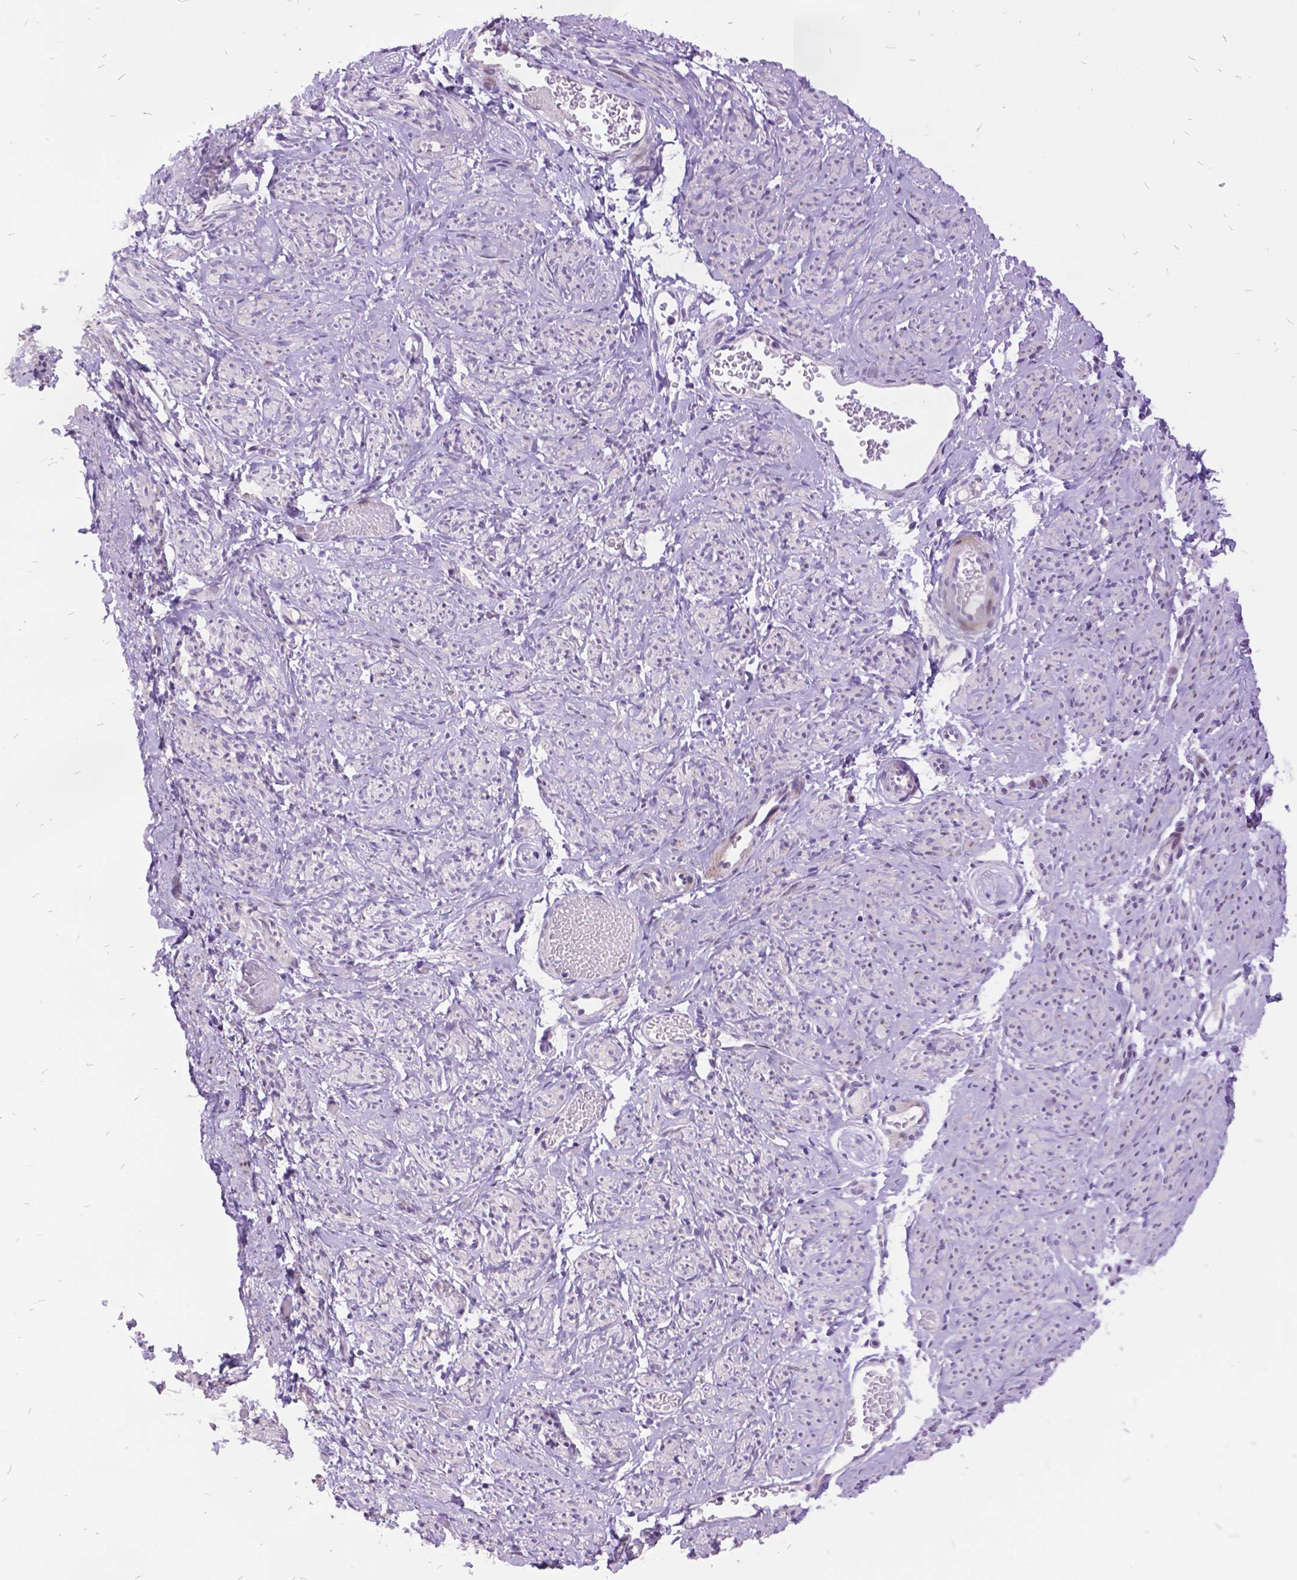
{"staining": {"intensity": "weak", "quantity": "25%-75%", "location": "cytoplasmic/membranous,nuclear"}, "tissue": "smooth muscle", "cell_type": "Smooth muscle cells", "image_type": "normal", "snomed": [{"axis": "morphology", "description": "Normal tissue, NOS"}, {"axis": "topography", "description": "Smooth muscle"}], "caption": "Protein expression analysis of unremarkable smooth muscle reveals weak cytoplasmic/membranous,nuclear positivity in about 25%-75% of smooth muscle cells.", "gene": "ITGB6", "patient": {"sex": "female", "age": 65}}